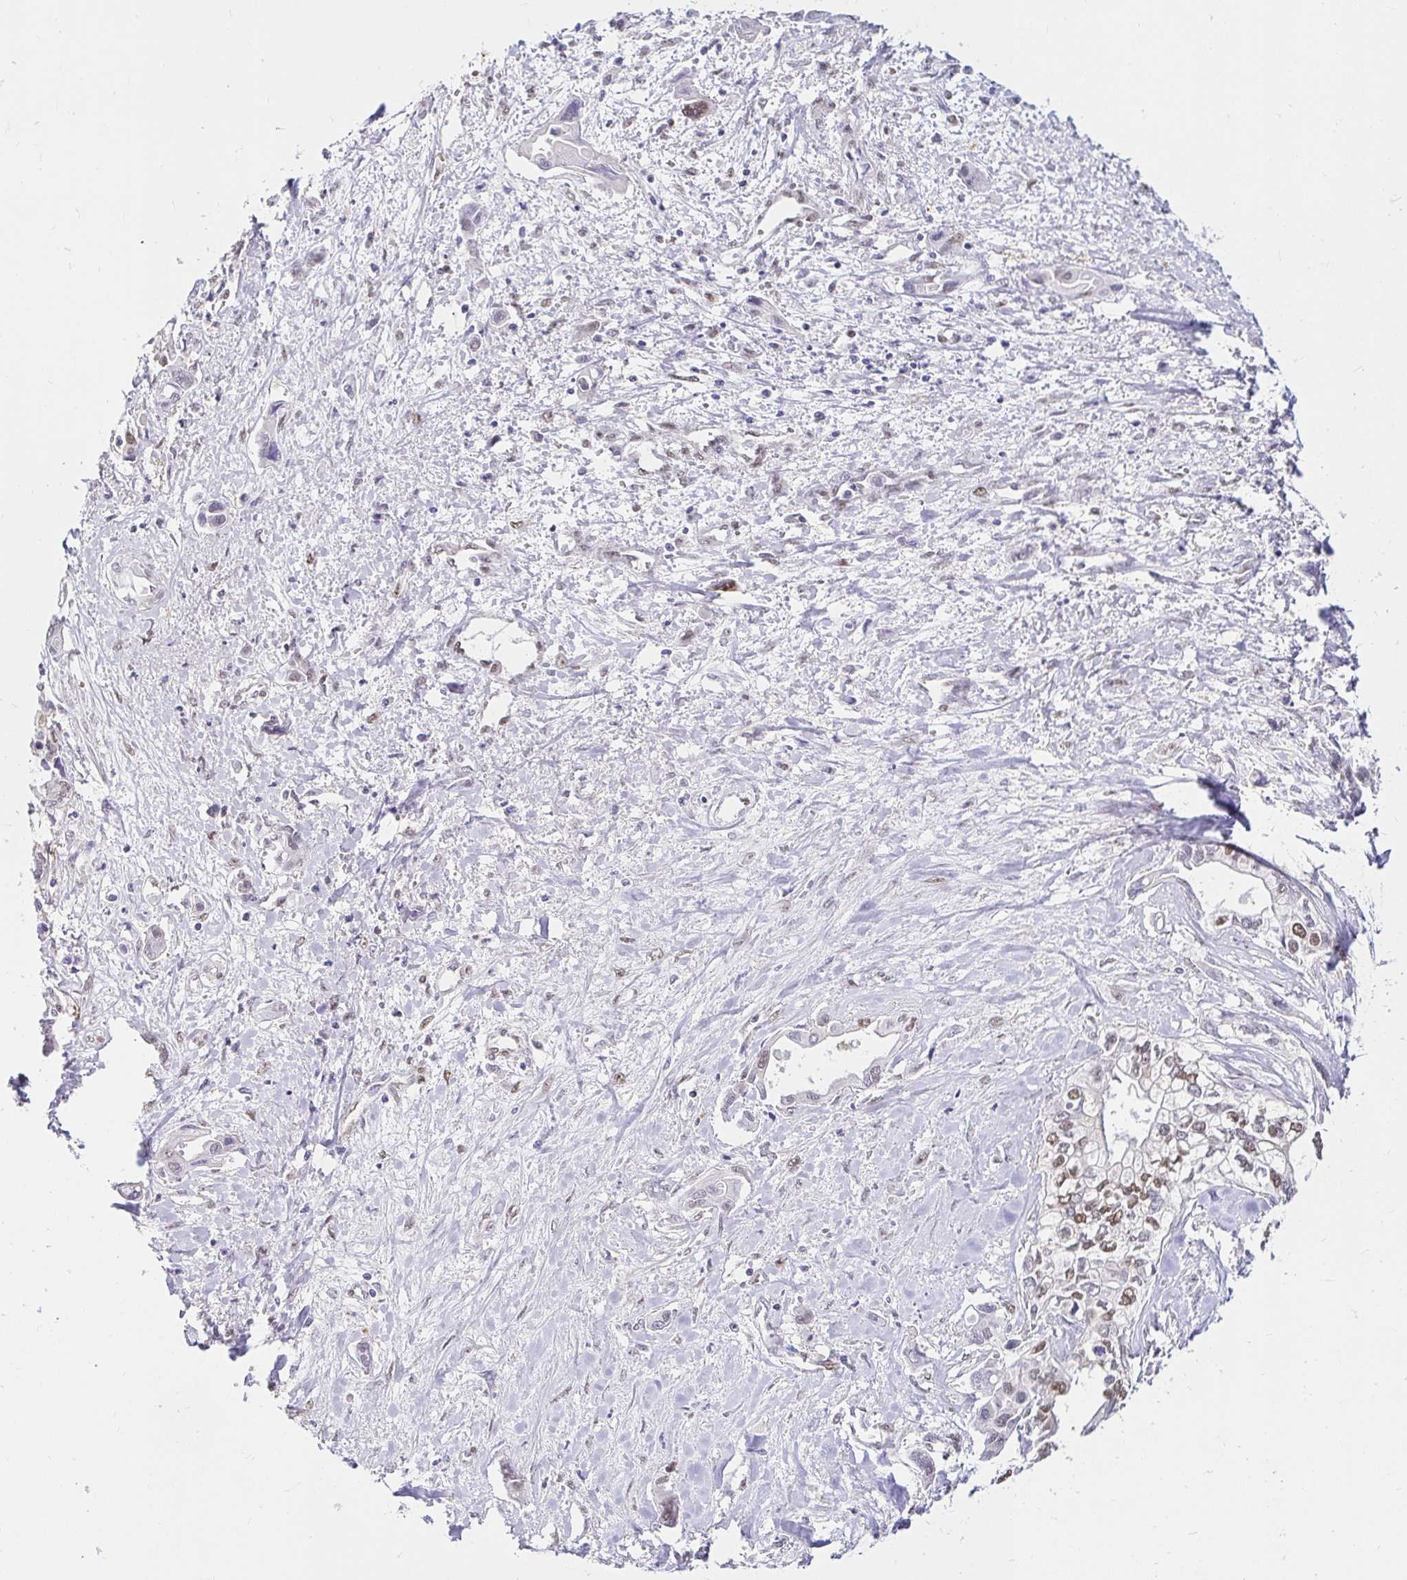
{"staining": {"intensity": "moderate", "quantity": ">75%", "location": "nuclear"}, "tissue": "liver cancer", "cell_type": "Tumor cells", "image_type": "cancer", "snomed": [{"axis": "morphology", "description": "Cholangiocarcinoma"}, {"axis": "topography", "description": "Liver"}], "caption": "Immunohistochemical staining of human liver cancer (cholangiocarcinoma) exhibits medium levels of moderate nuclear protein staining in approximately >75% of tumor cells.", "gene": "RIMS4", "patient": {"sex": "female", "age": 64}}